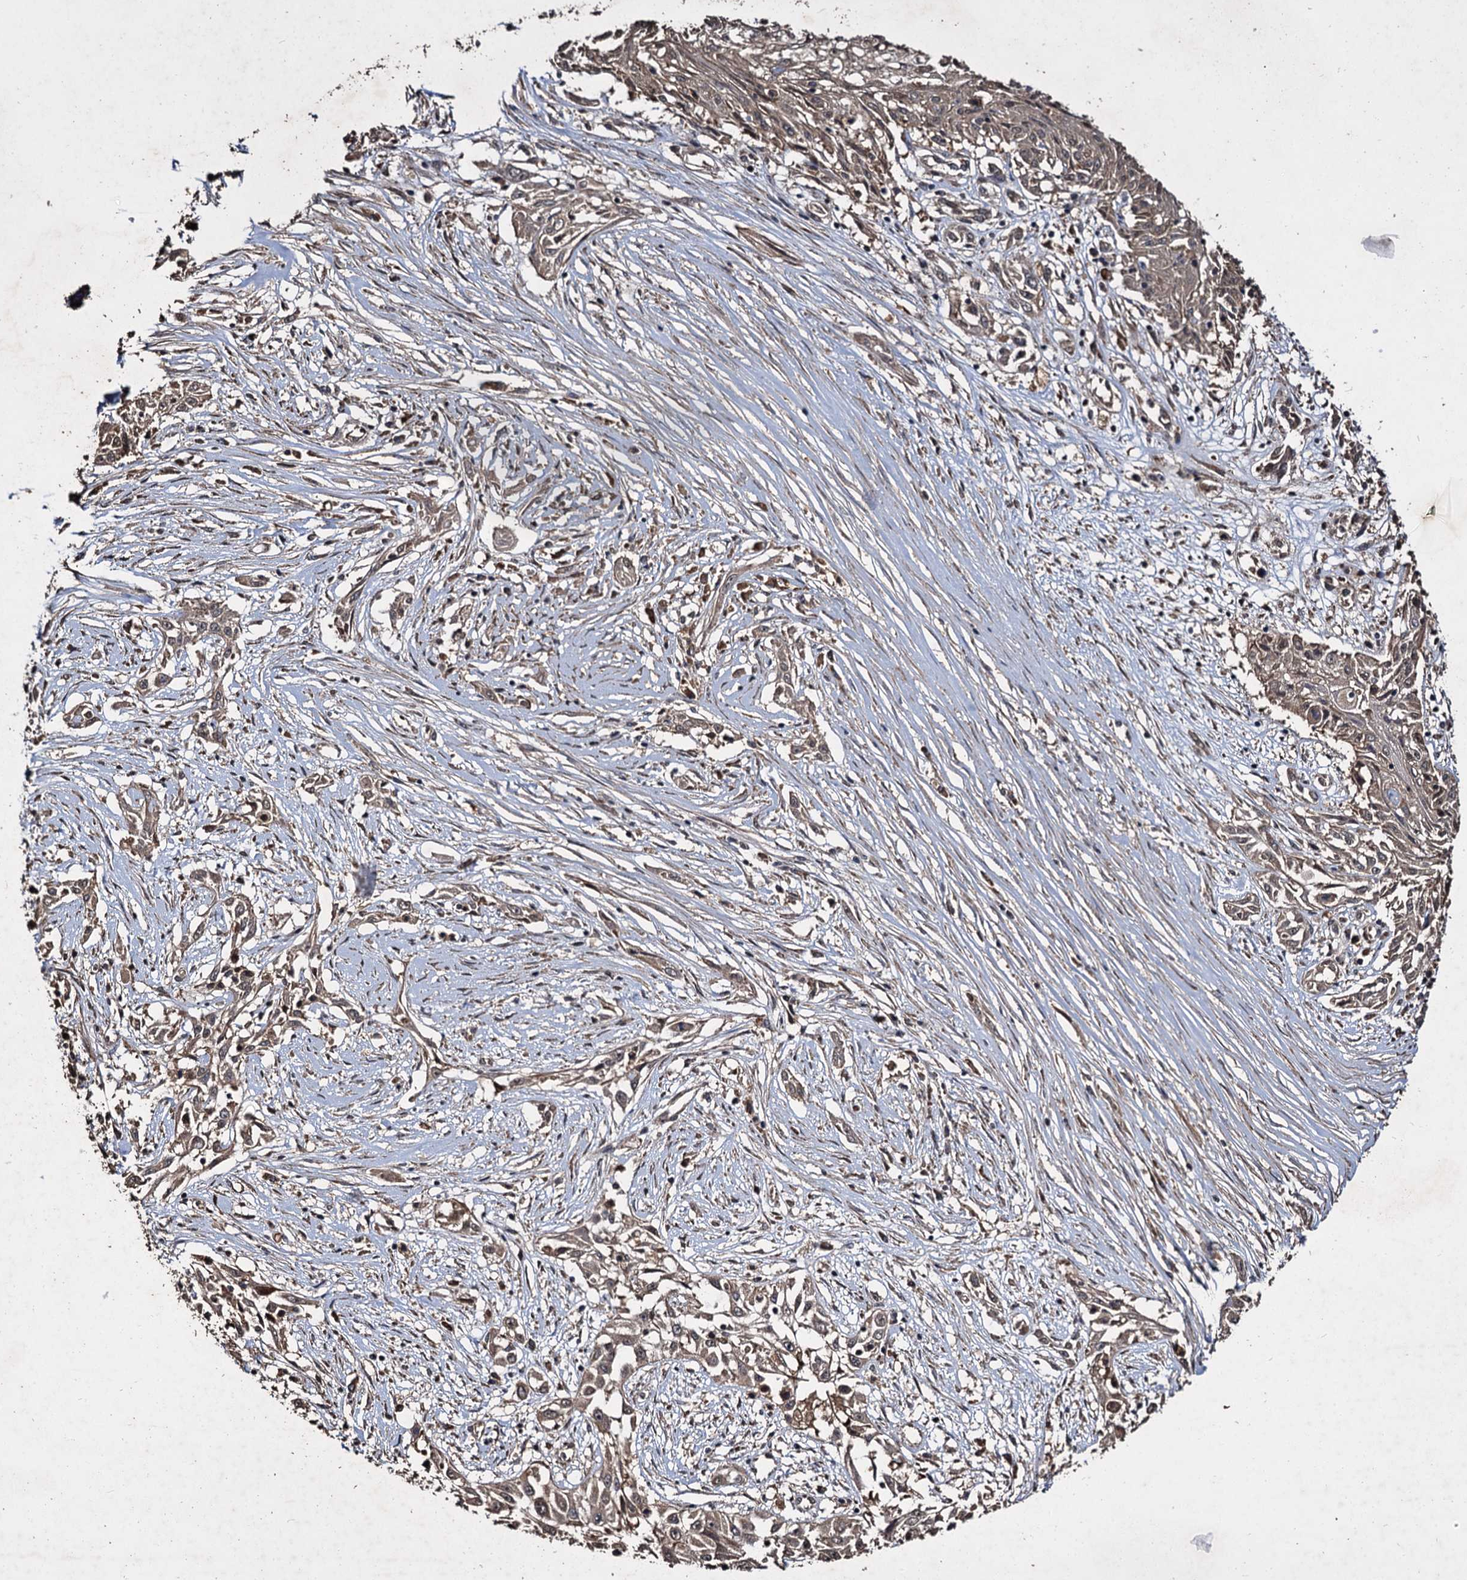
{"staining": {"intensity": "weak", "quantity": ">75%", "location": "cytoplasmic/membranous"}, "tissue": "skin cancer", "cell_type": "Tumor cells", "image_type": "cancer", "snomed": [{"axis": "morphology", "description": "Squamous cell carcinoma, NOS"}, {"axis": "morphology", "description": "Squamous cell carcinoma, metastatic, NOS"}, {"axis": "topography", "description": "Skin"}, {"axis": "topography", "description": "Lymph node"}], "caption": "The histopathology image demonstrates staining of skin cancer, revealing weak cytoplasmic/membranous protein expression (brown color) within tumor cells.", "gene": "SLC46A3", "patient": {"sex": "male", "age": 75}}